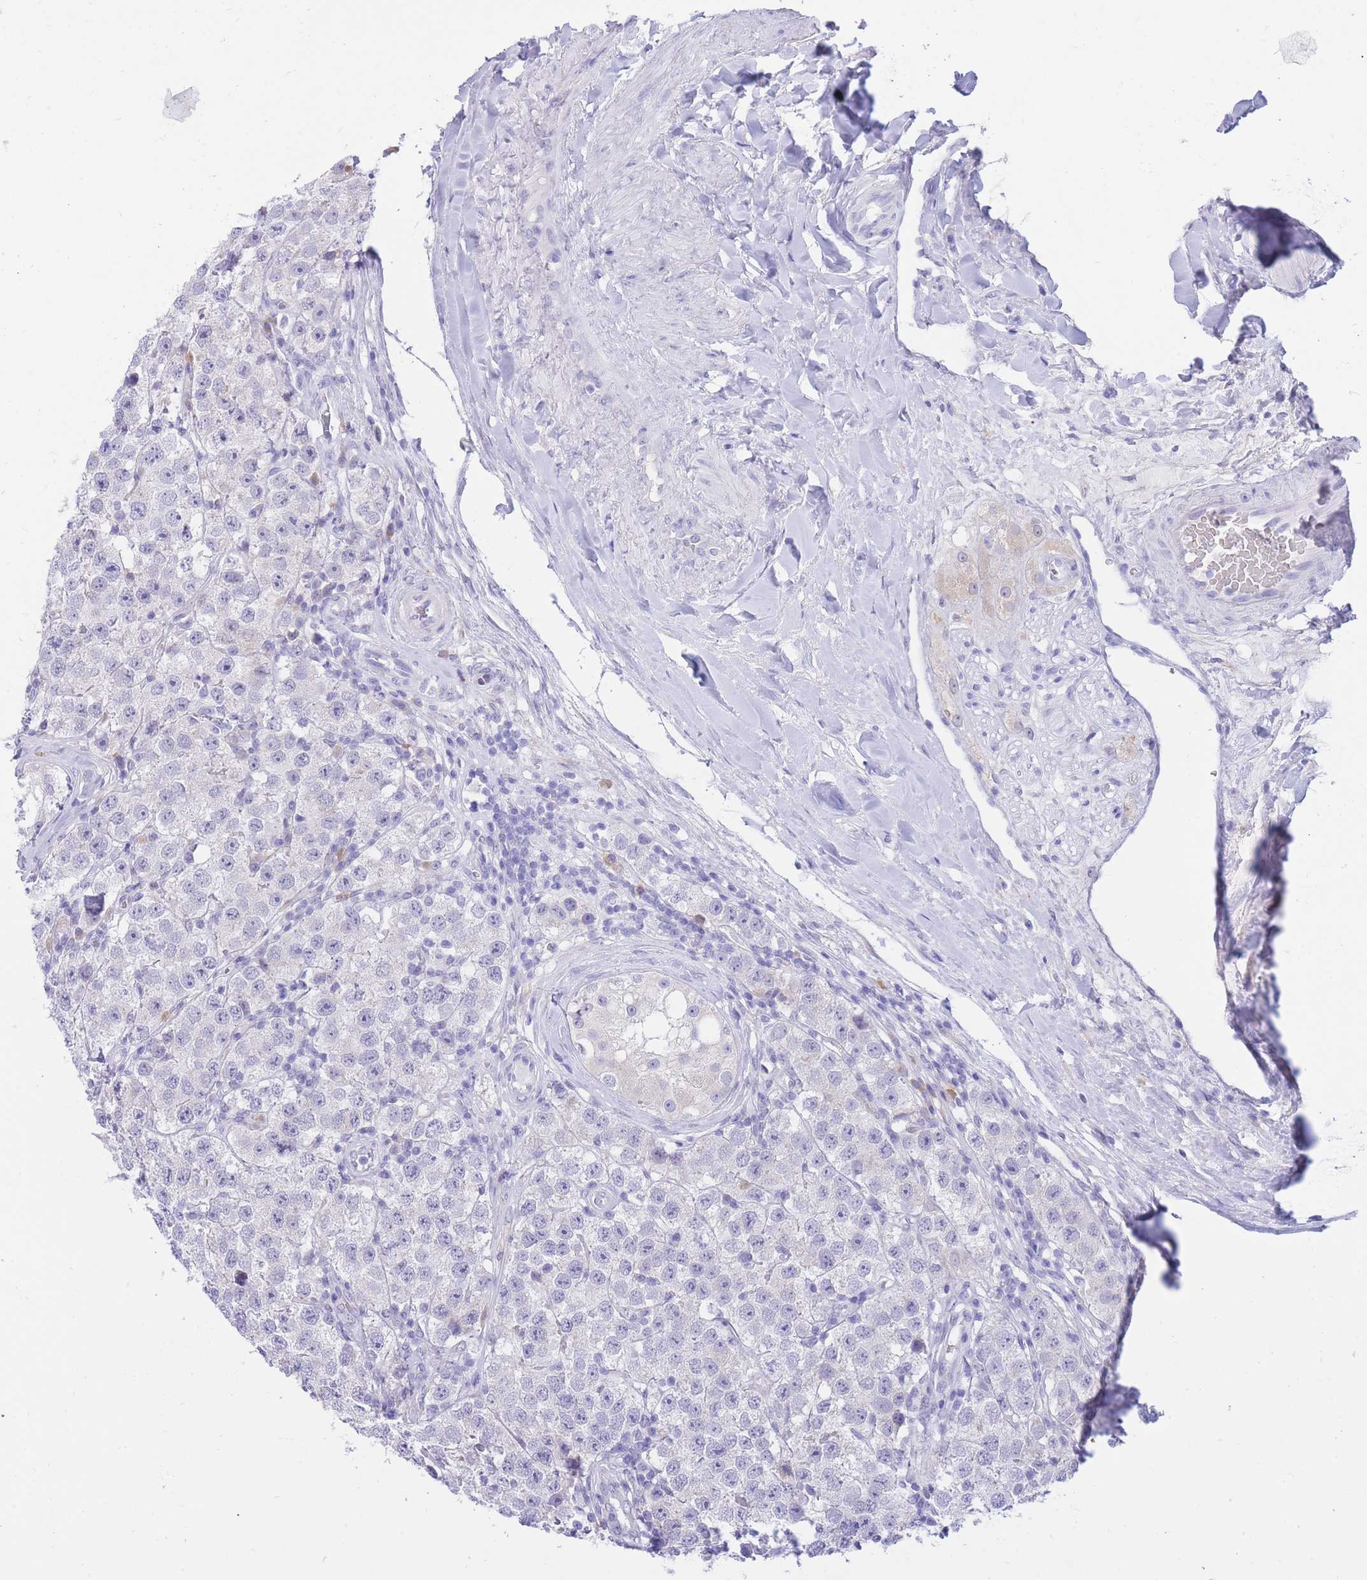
{"staining": {"intensity": "negative", "quantity": "none", "location": "none"}, "tissue": "testis cancer", "cell_type": "Tumor cells", "image_type": "cancer", "snomed": [{"axis": "morphology", "description": "Seminoma, NOS"}, {"axis": "topography", "description": "Testis"}], "caption": "Testis cancer was stained to show a protein in brown. There is no significant staining in tumor cells.", "gene": "SSUH2", "patient": {"sex": "male", "age": 34}}